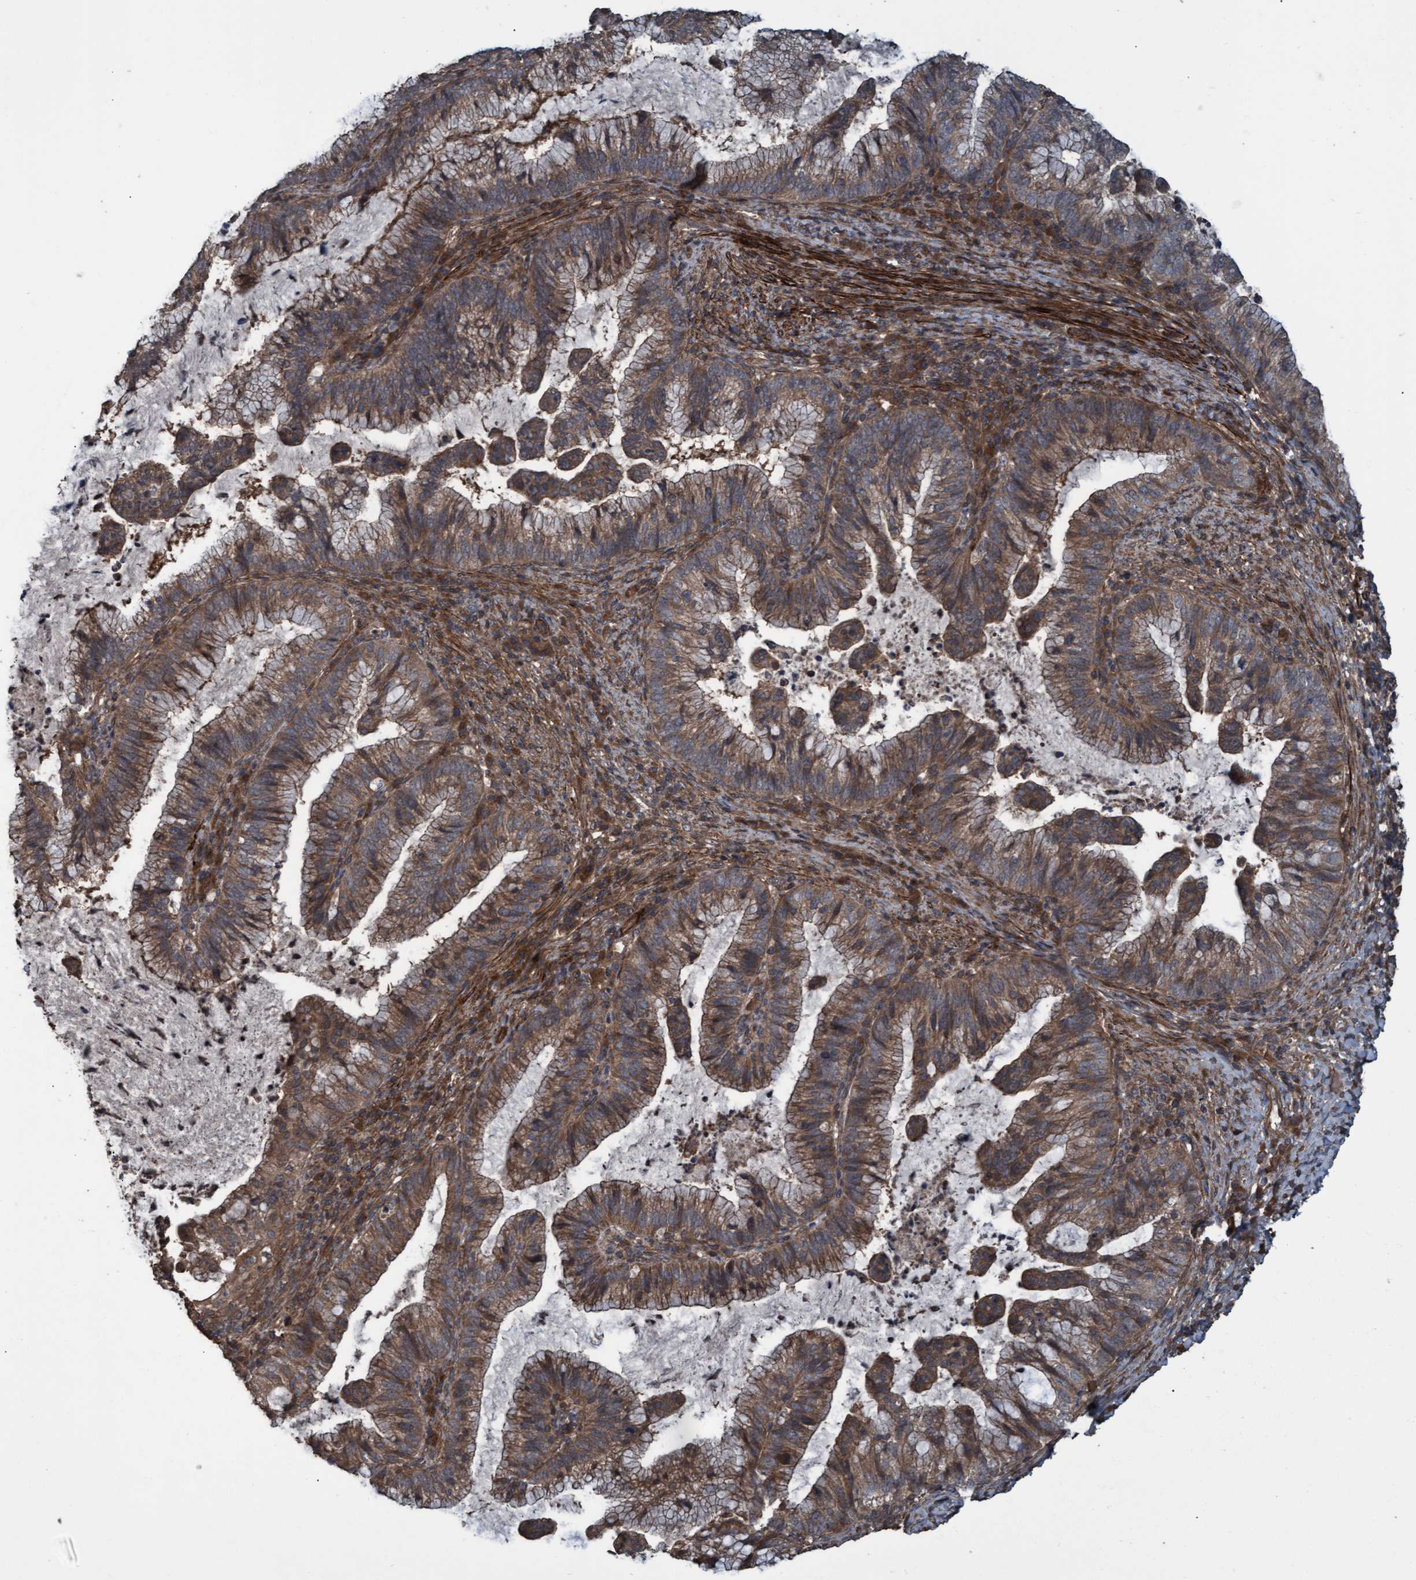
{"staining": {"intensity": "moderate", "quantity": ">75%", "location": "cytoplasmic/membranous"}, "tissue": "cervical cancer", "cell_type": "Tumor cells", "image_type": "cancer", "snomed": [{"axis": "morphology", "description": "Adenocarcinoma, NOS"}, {"axis": "topography", "description": "Cervix"}], "caption": "Cervical adenocarcinoma stained with a protein marker exhibits moderate staining in tumor cells.", "gene": "GGT6", "patient": {"sex": "female", "age": 36}}